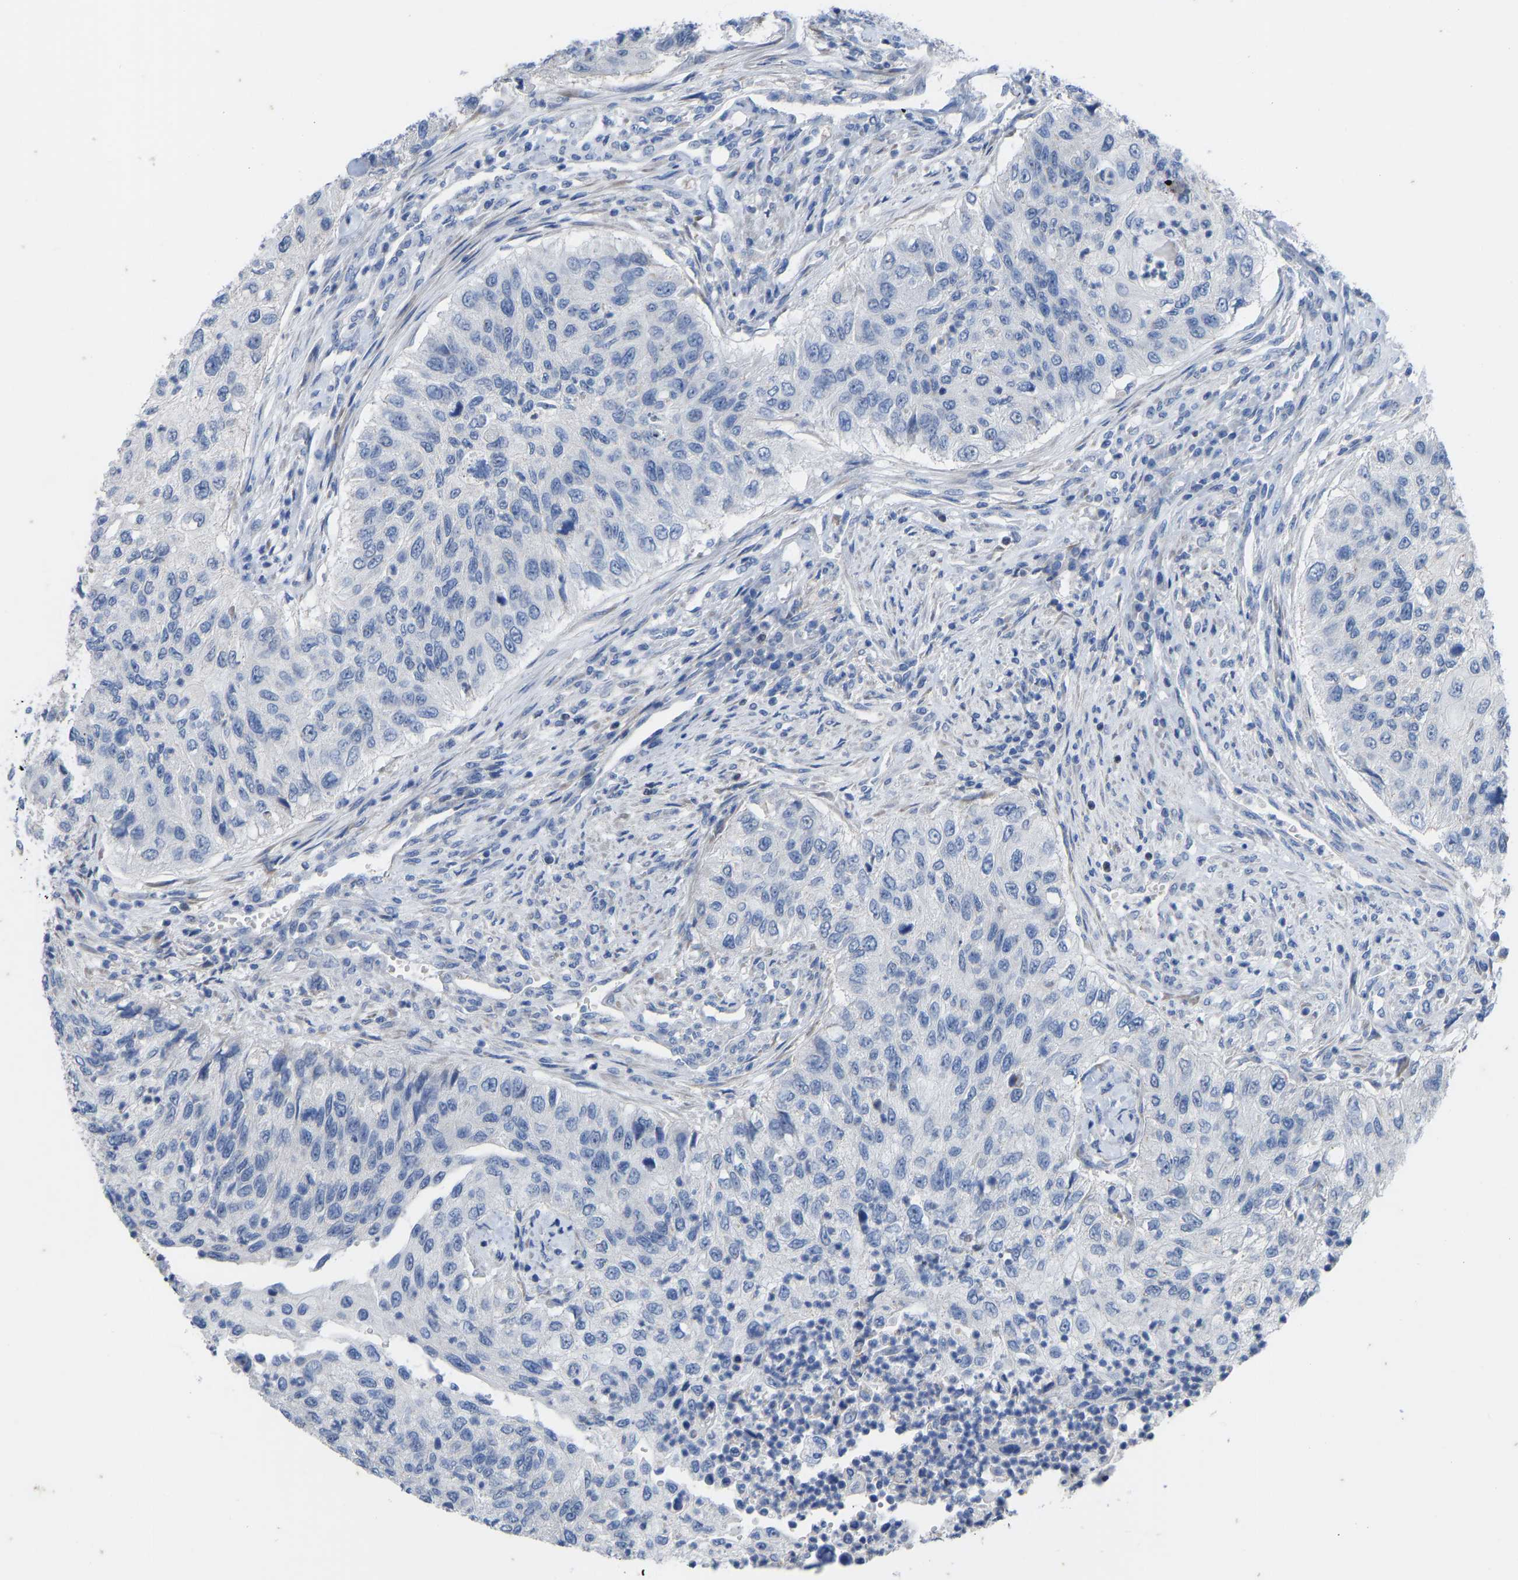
{"staining": {"intensity": "negative", "quantity": "none", "location": "none"}, "tissue": "urothelial cancer", "cell_type": "Tumor cells", "image_type": "cancer", "snomed": [{"axis": "morphology", "description": "Urothelial carcinoma, High grade"}, {"axis": "topography", "description": "Urinary bladder"}], "caption": "IHC histopathology image of neoplastic tissue: high-grade urothelial carcinoma stained with DAB (3,3'-diaminobenzidine) shows no significant protein expression in tumor cells. The staining was performed using DAB (3,3'-diaminobenzidine) to visualize the protein expression in brown, while the nuclei were stained in blue with hematoxylin (Magnification: 20x).", "gene": "OLIG2", "patient": {"sex": "female", "age": 60}}